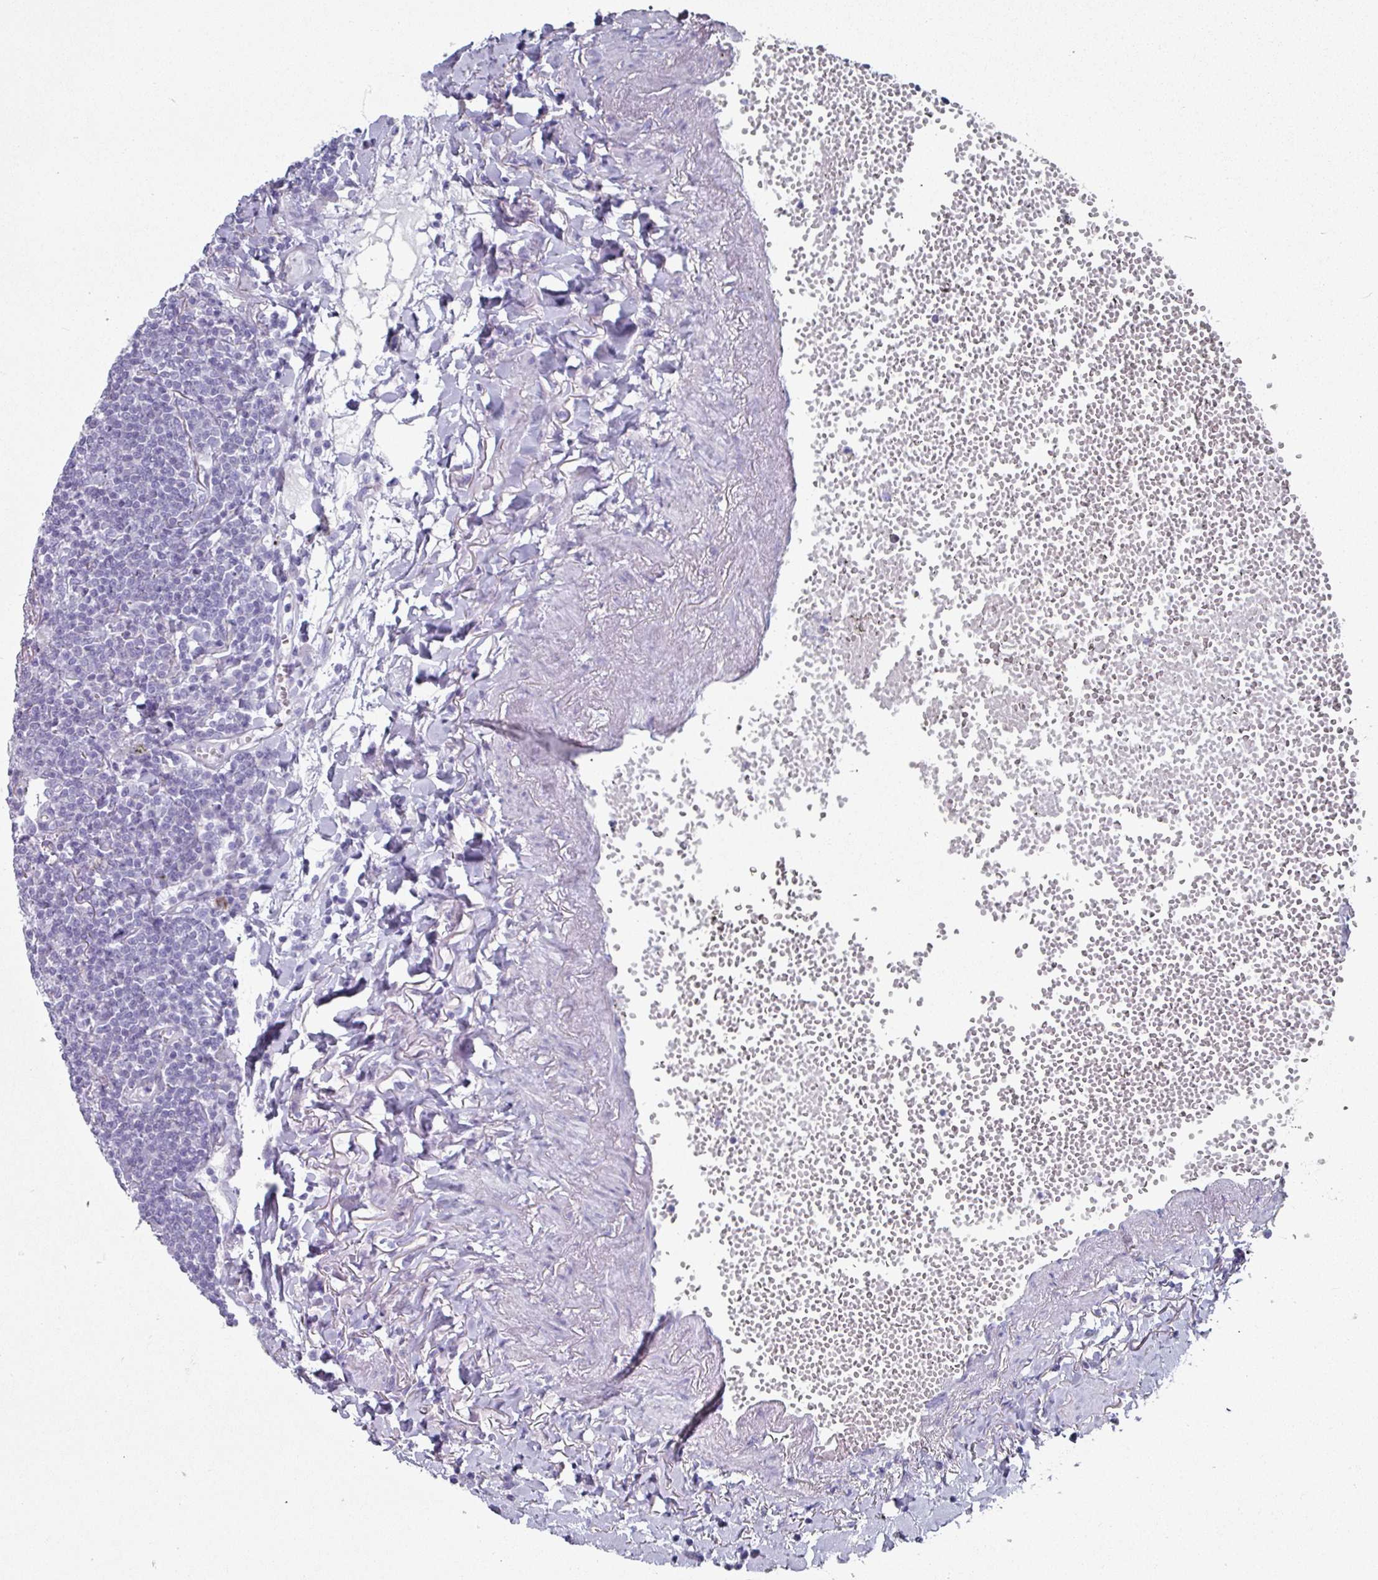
{"staining": {"intensity": "negative", "quantity": "none", "location": "none"}, "tissue": "lymphoma", "cell_type": "Tumor cells", "image_type": "cancer", "snomed": [{"axis": "morphology", "description": "Malignant lymphoma, non-Hodgkin's type, Low grade"}, {"axis": "topography", "description": "Lung"}], "caption": "Immunohistochemical staining of human lymphoma demonstrates no significant expression in tumor cells.", "gene": "SETBP1", "patient": {"sex": "female", "age": 71}}